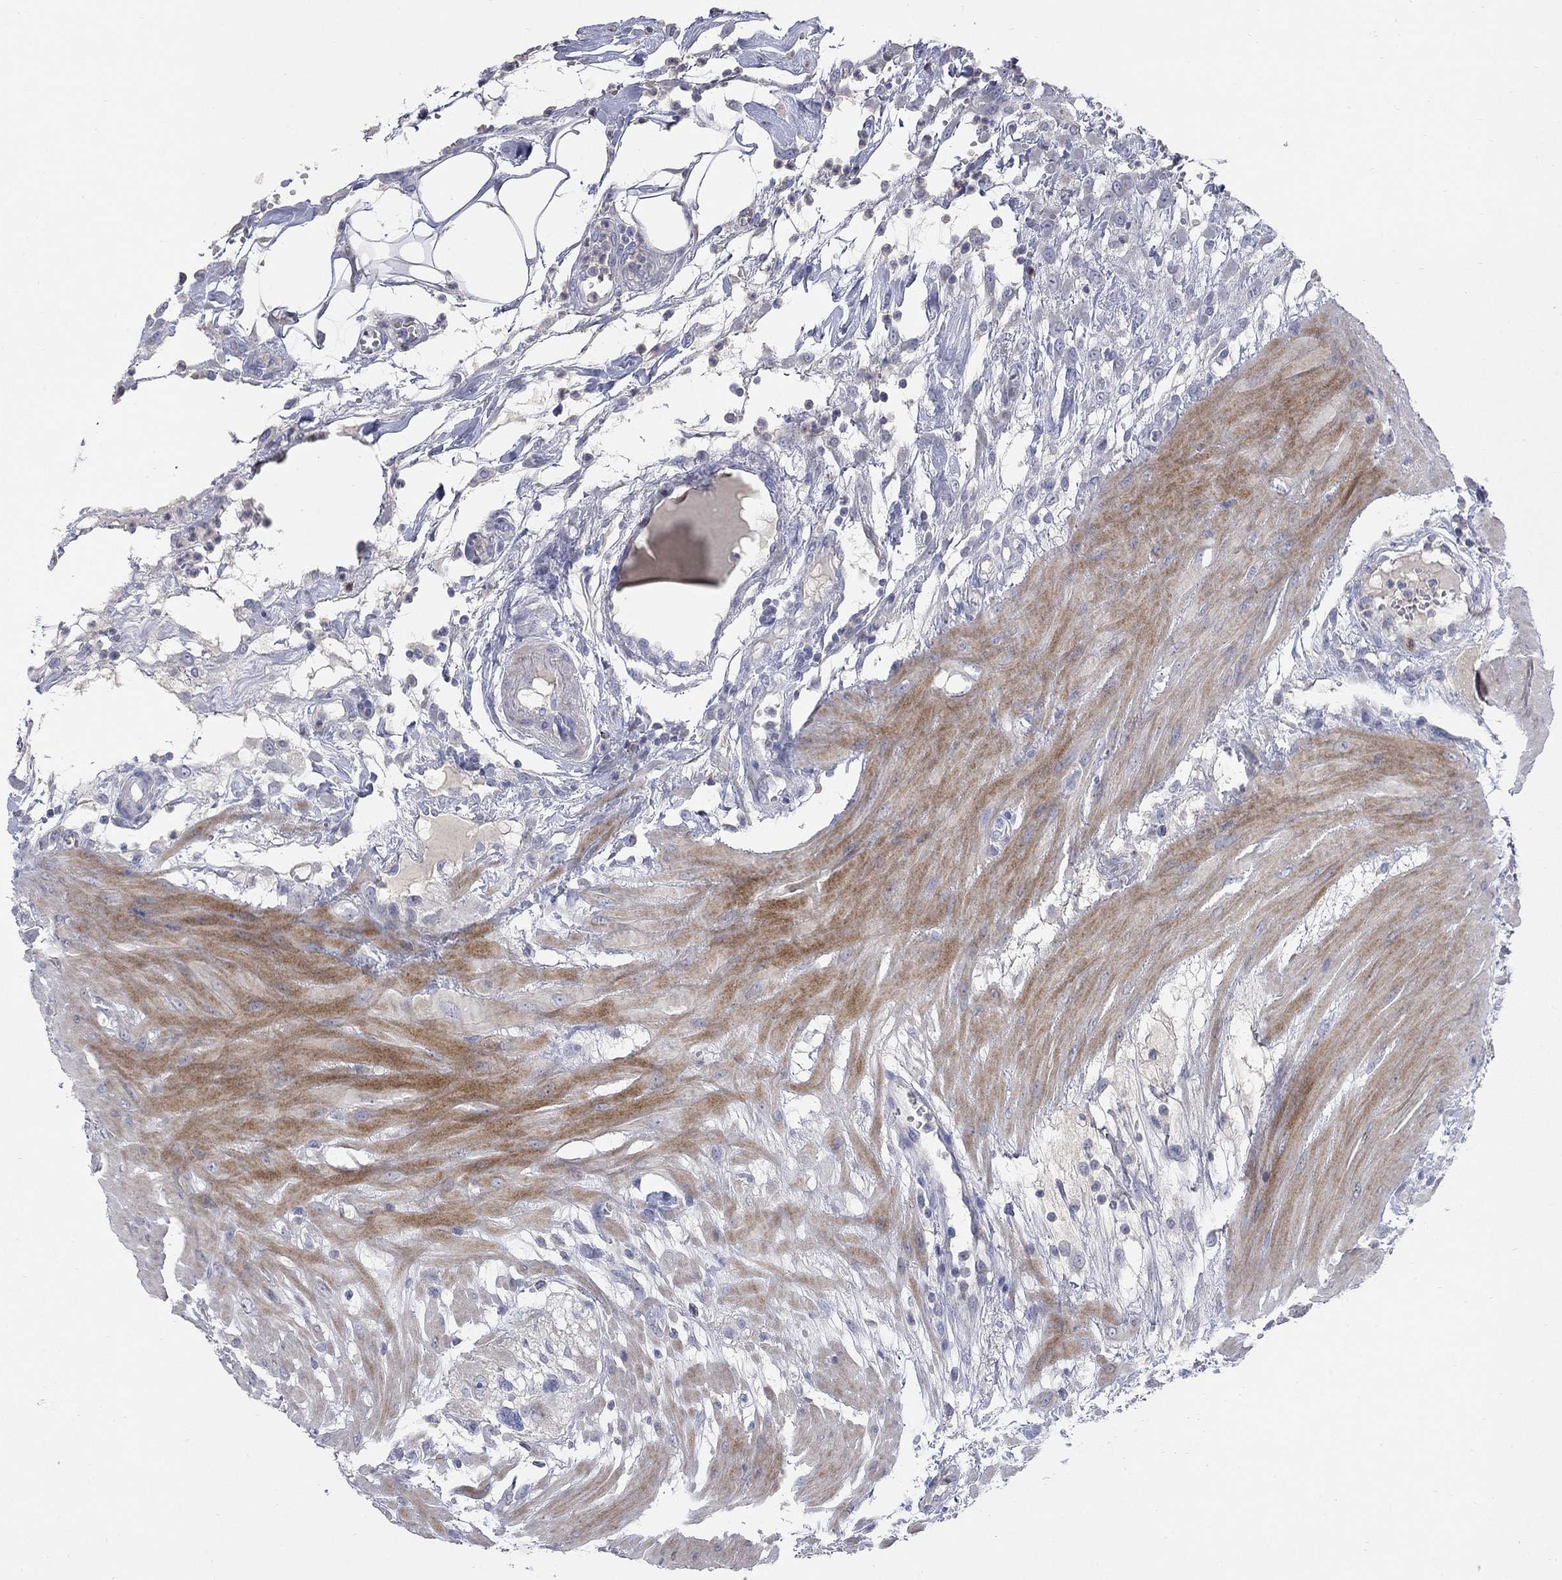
{"staining": {"intensity": "negative", "quantity": "none", "location": "none"}, "tissue": "colon", "cell_type": "Endothelial cells", "image_type": "normal", "snomed": [{"axis": "morphology", "description": "Normal tissue, NOS"}, {"axis": "morphology", "description": "Adenocarcinoma, NOS"}, {"axis": "topography", "description": "Colon"}], "caption": "Immunohistochemical staining of unremarkable human colon displays no significant positivity in endothelial cells.", "gene": "TMEM249", "patient": {"sex": "male", "age": 65}}